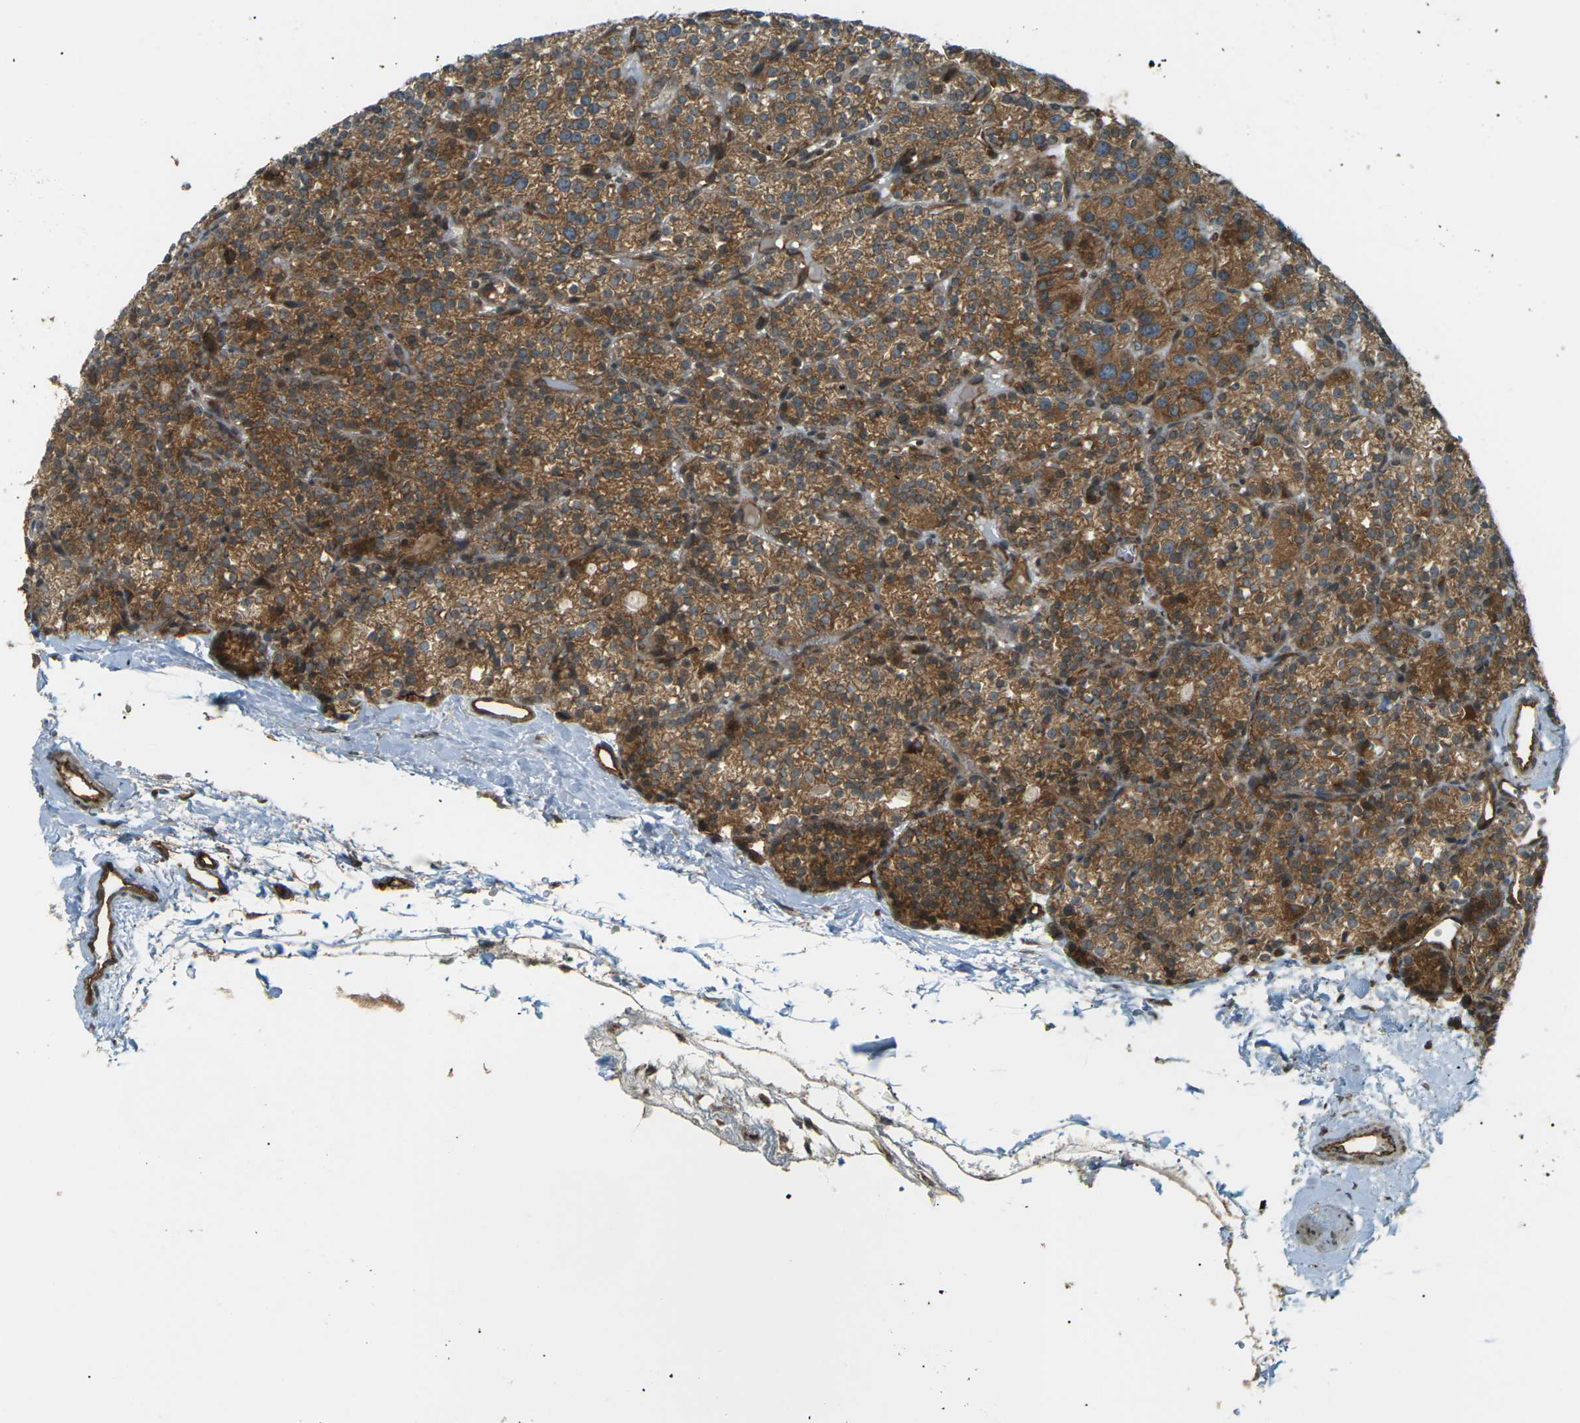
{"staining": {"intensity": "strong", "quantity": ">75%", "location": "cytoplasmic/membranous"}, "tissue": "parathyroid gland", "cell_type": "Glandular cells", "image_type": "normal", "snomed": [{"axis": "morphology", "description": "Normal tissue, NOS"}, {"axis": "topography", "description": "Parathyroid gland"}], "caption": "Approximately >75% of glandular cells in unremarkable human parathyroid gland reveal strong cytoplasmic/membranous protein staining as visualized by brown immunohistochemical staining.", "gene": "S1PR1", "patient": {"sex": "female", "age": 64}}